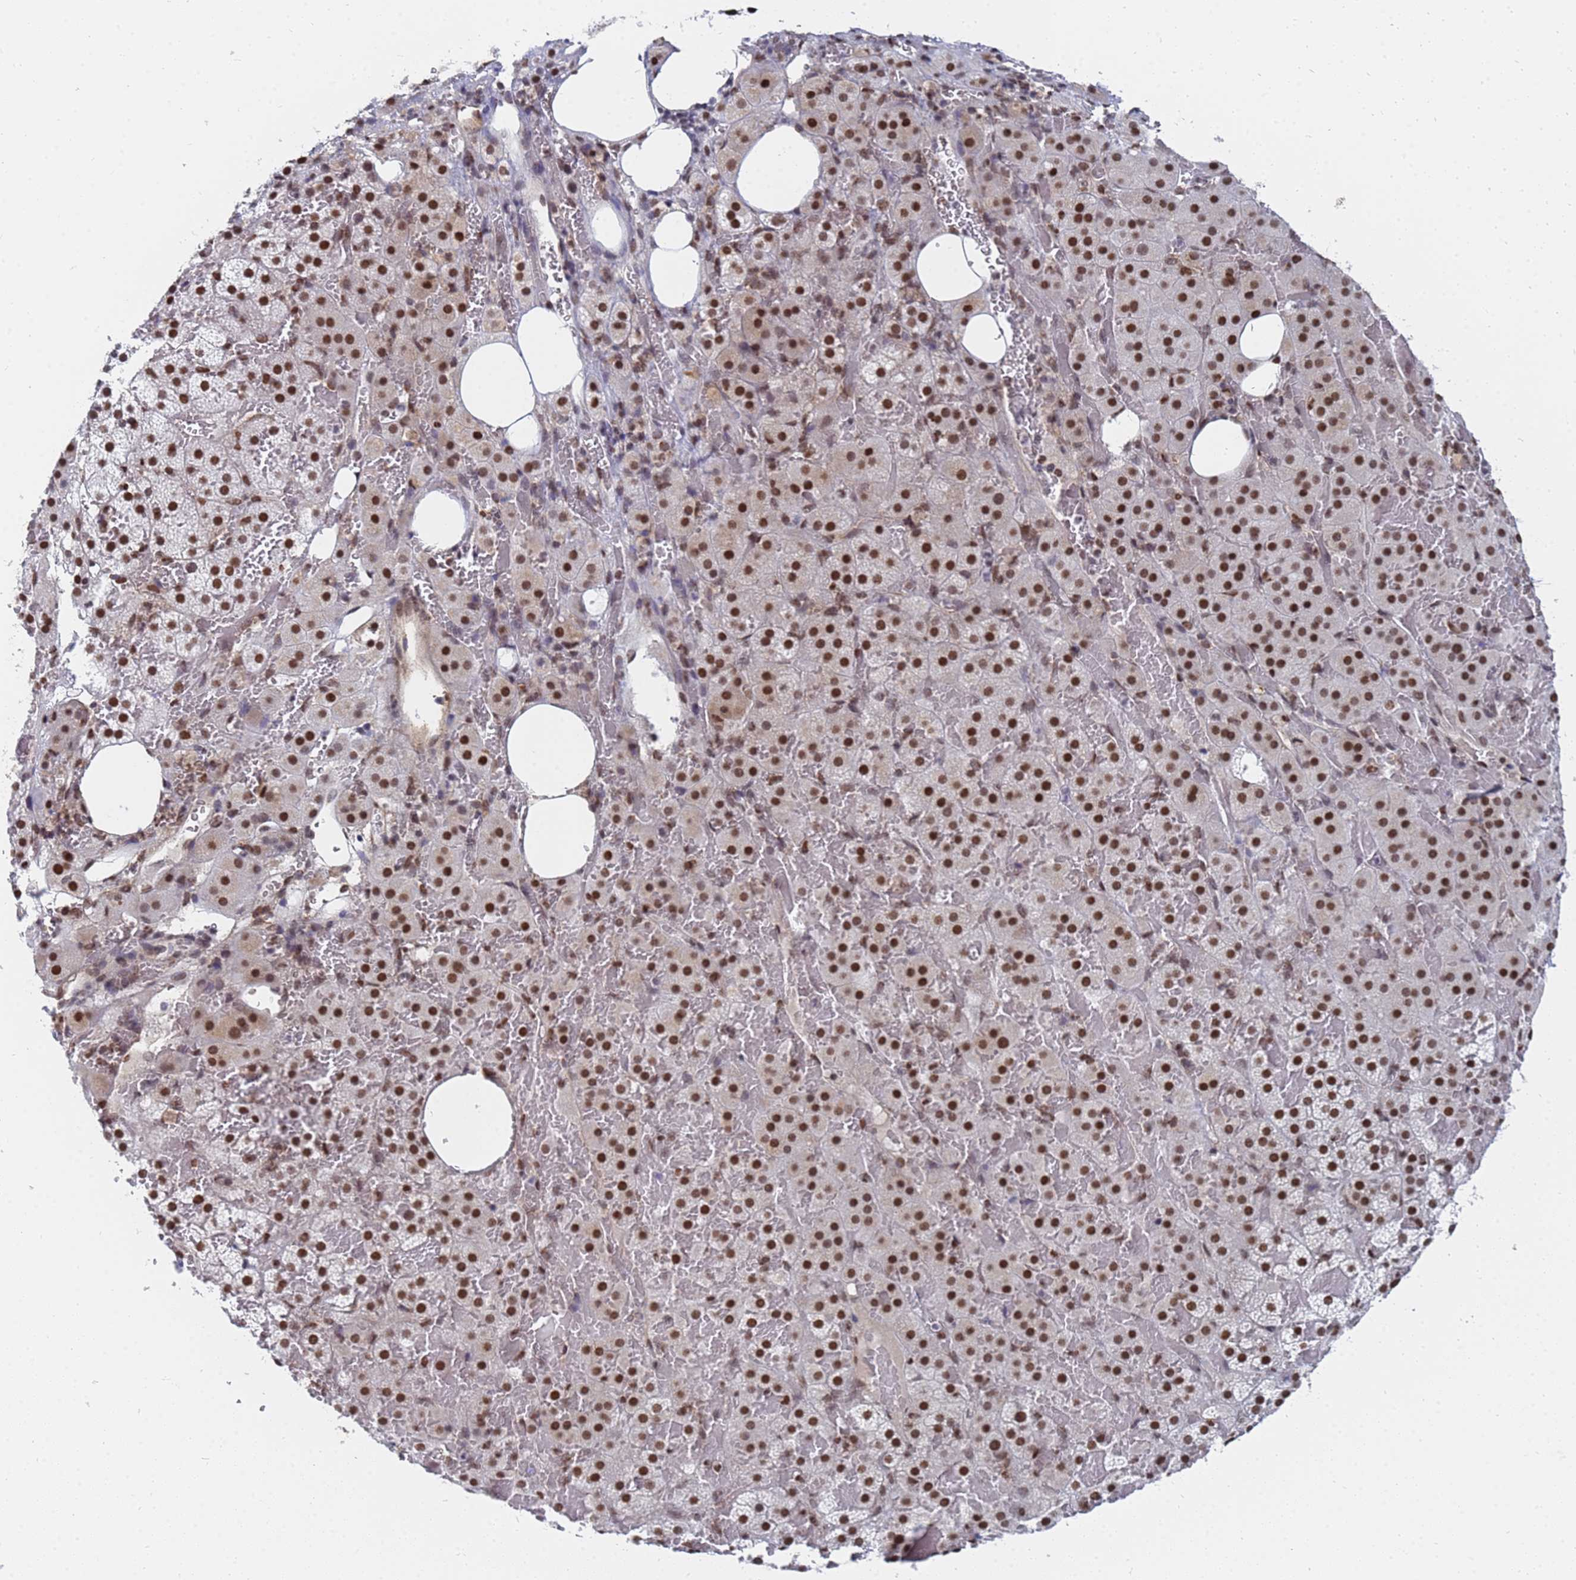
{"staining": {"intensity": "strong", "quantity": ">75%", "location": "nuclear"}, "tissue": "adrenal gland", "cell_type": "Glandular cells", "image_type": "normal", "snomed": [{"axis": "morphology", "description": "Normal tissue, NOS"}, {"axis": "topography", "description": "Adrenal gland"}], "caption": "Strong nuclear positivity is present in approximately >75% of glandular cells in unremarkable adrenal gland. (DAB (3,3'-diaminobenzidine) IHC with brightfield microscopy, high magnification).", "gene": "RAVER2", "patient": {"sex": "female", "age": 59}}